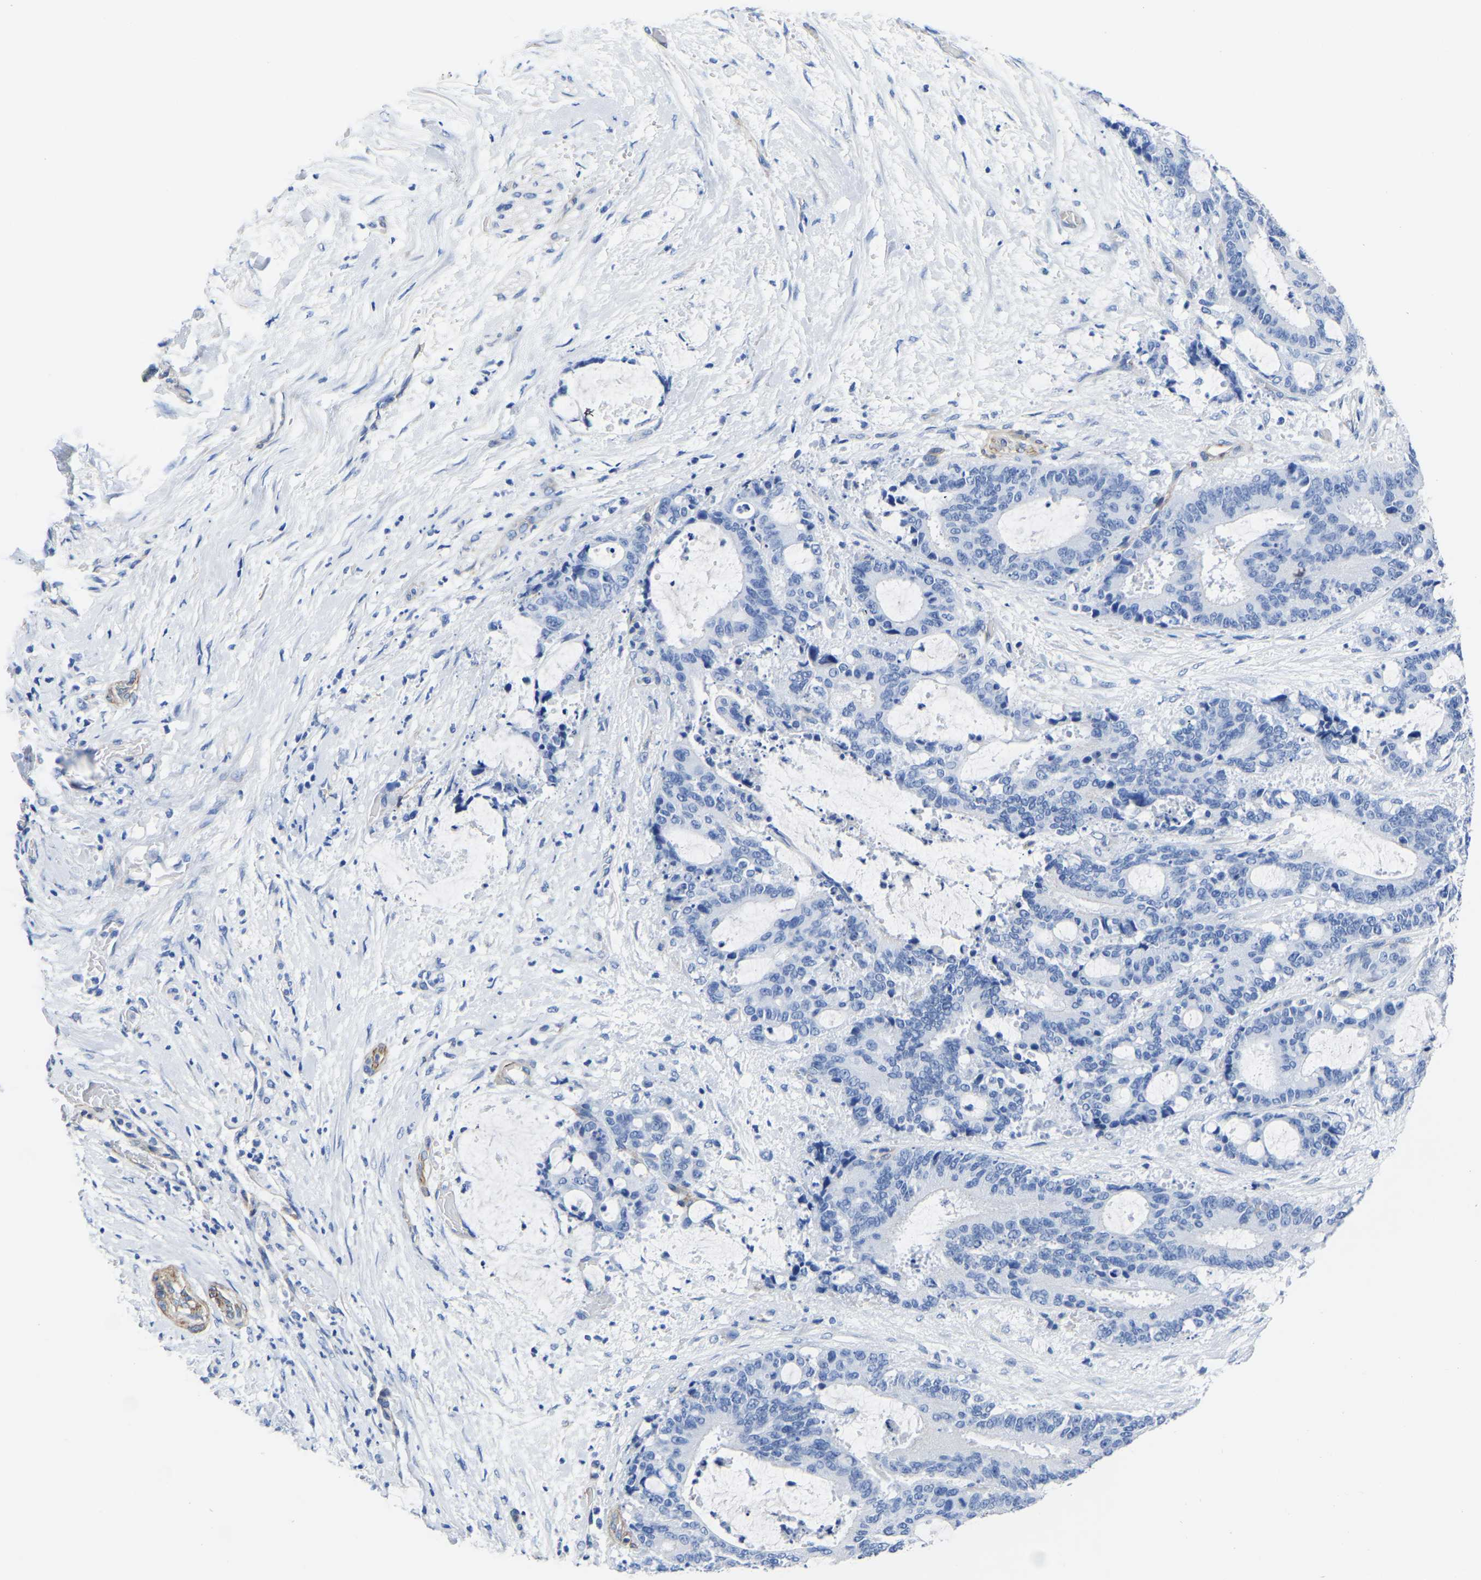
{"staining": {"intensity": "negative", "quantity": "none", "location": "none"}, "tissue": "liver cancer", "cell_type": "Tumor cells", "image_type": "cancer", "snomed": [{"axis": "morphology", "description": "Normal tissue, NOS"}, {"axis": "morphology", "description": "Cholangiocarcinoma"}, {"axis": "topography", "description": "Liver"}, {"axis": "topography", "description": "Peripheral nerve tissue"}], "caption": "High magnification brightfield microscopy of cholangiocarcinoma (liver) stained with DAB (3,3'-diaminobenzidine) (brown) and counterstained with hematoxylin (blue): tumor cells show no significant expression.", "gene": "SLC45A3", "patient": {"sex": "female", "age": 73}}